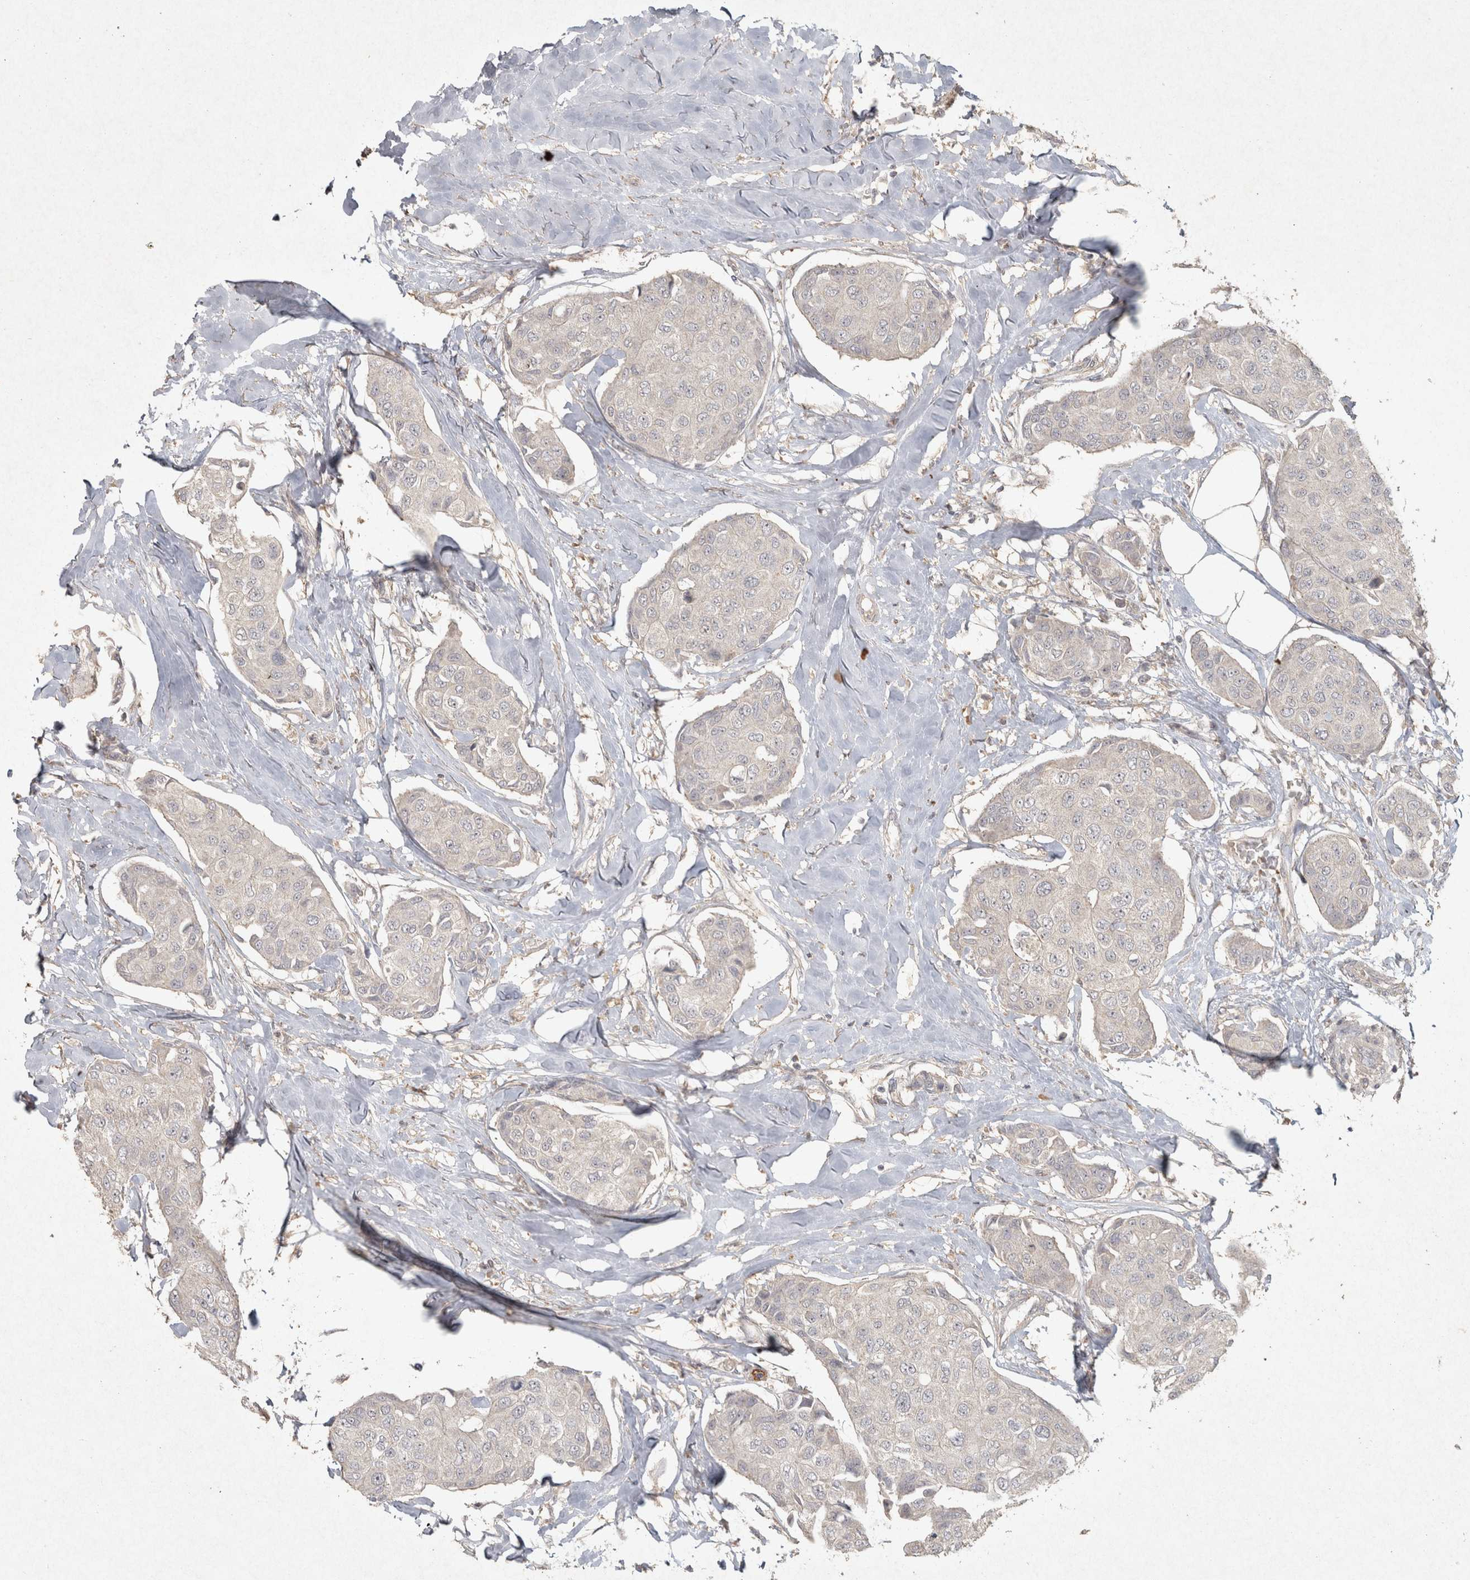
{"staining": {"intensity": "weak", "quantity": "<25%", "location": "cytoplasmic/membranous"}, "tissue": "breast cancer", "cell_type": "Tumor cells", "image_type": "cancer", "snomed": [{"axis": "morphology", "description": "Duct carcinoma"}, {"axis": "topography", "description": "Breast"}], "caption": "Immunohistochemical staining of breast cancer shows no significant positivity in tumor cells. The staining is performed using DAB brown chromogen with nuclei counter-stained in using hematoxylin.", "gene": "OSTN", "patient": {"sex": "female", "age": 80}}